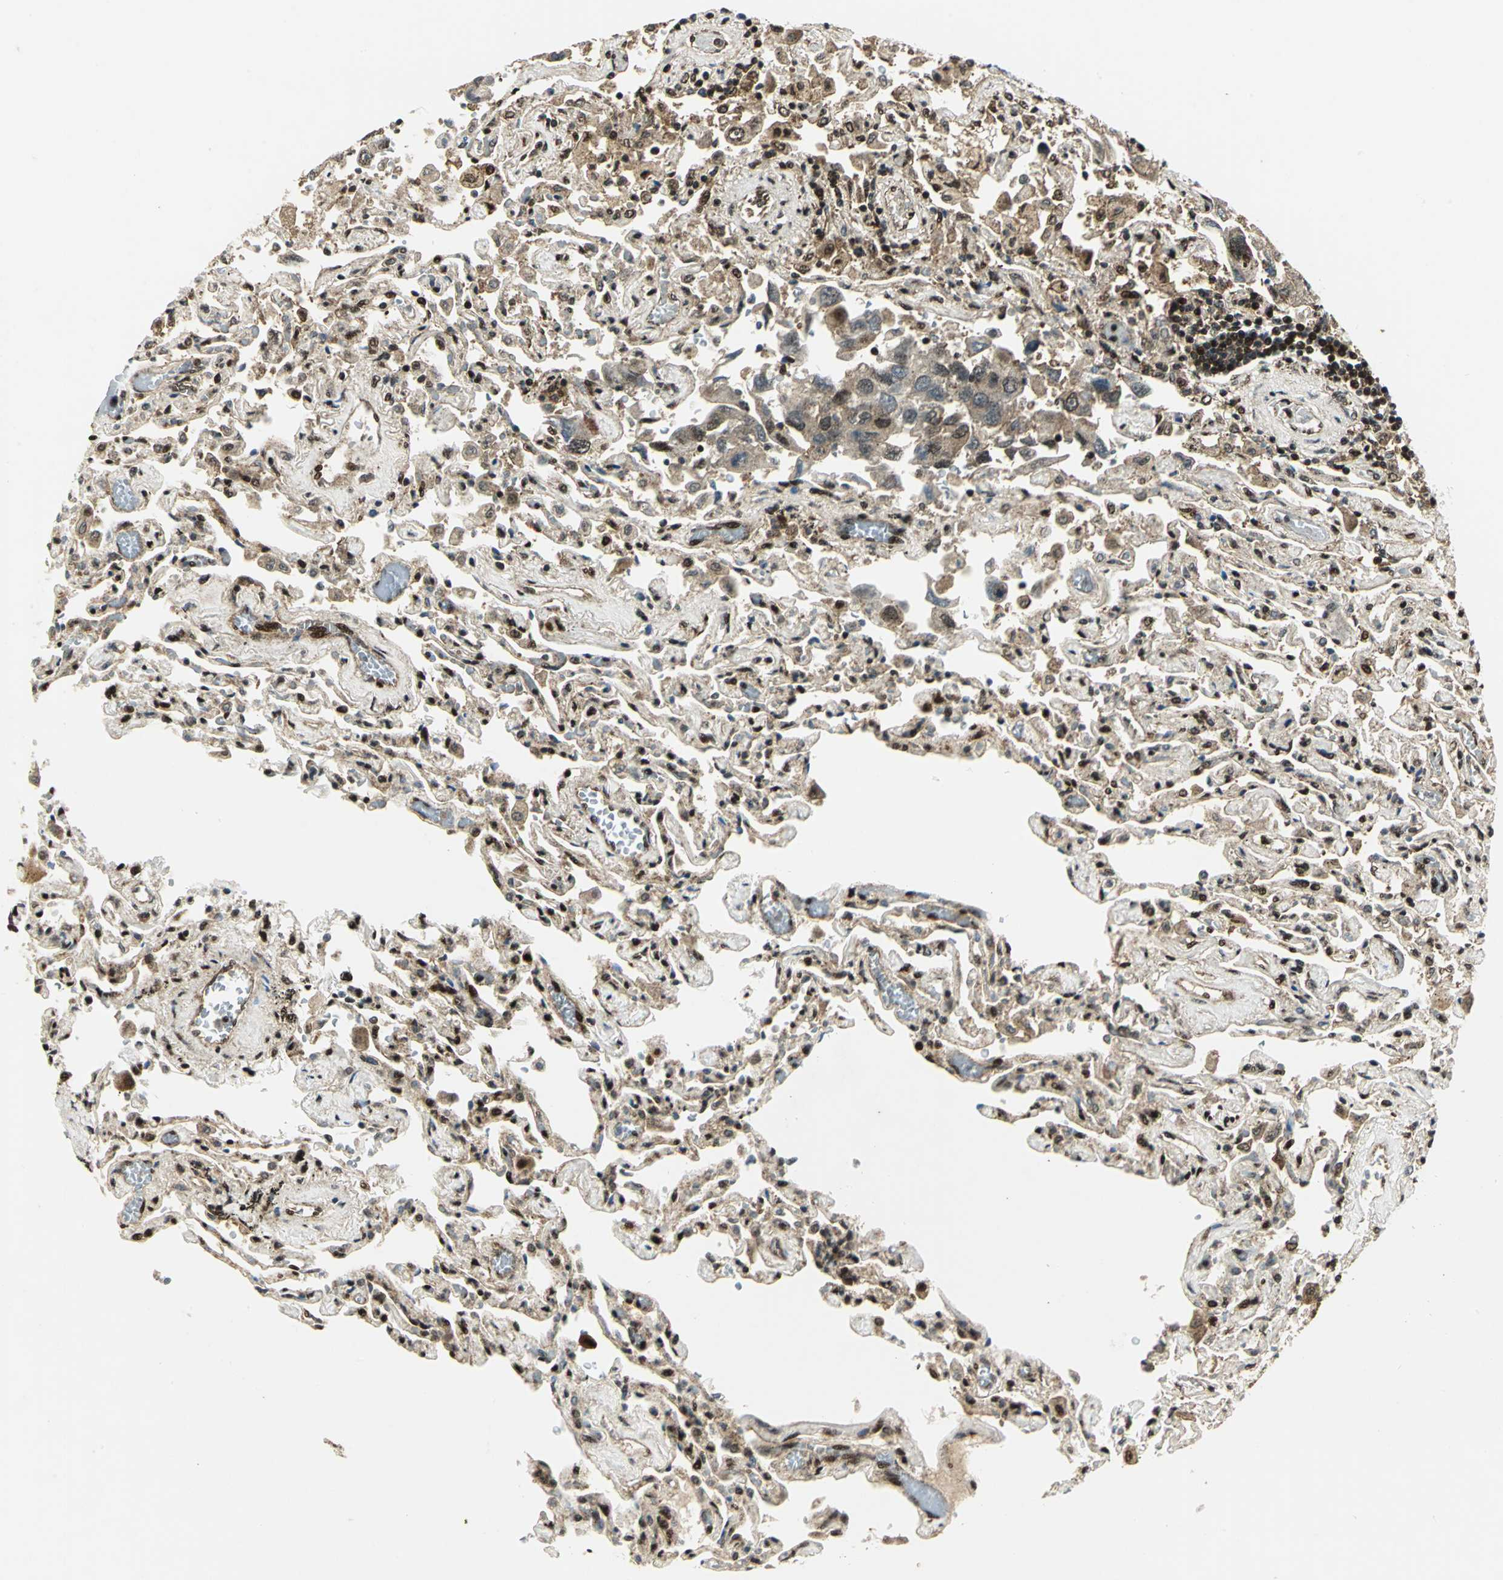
{"staining": {"intensity": "moderate", "quantity": ">75%", "location": "cytoplasmic/membranous,nuclear"}, "tissue": "lung cancer", "cell_type": "Tumor cells", "image_type": "cancer", "snomed": [{"axis": "morphology", "description": "Adenocarcinoma, NOS"}, {"axis": "topography", "description": "Lung"}], "caption": "Lung cancer stained for a protein shows moderate cytoplasmic/membranous and nuclear positivity in tumor cells. (brown staining indicates protein expression, while blue staining denotes nuclei).", "gene": "COPS5", "patient": {"sex": "male", "age": 64}}